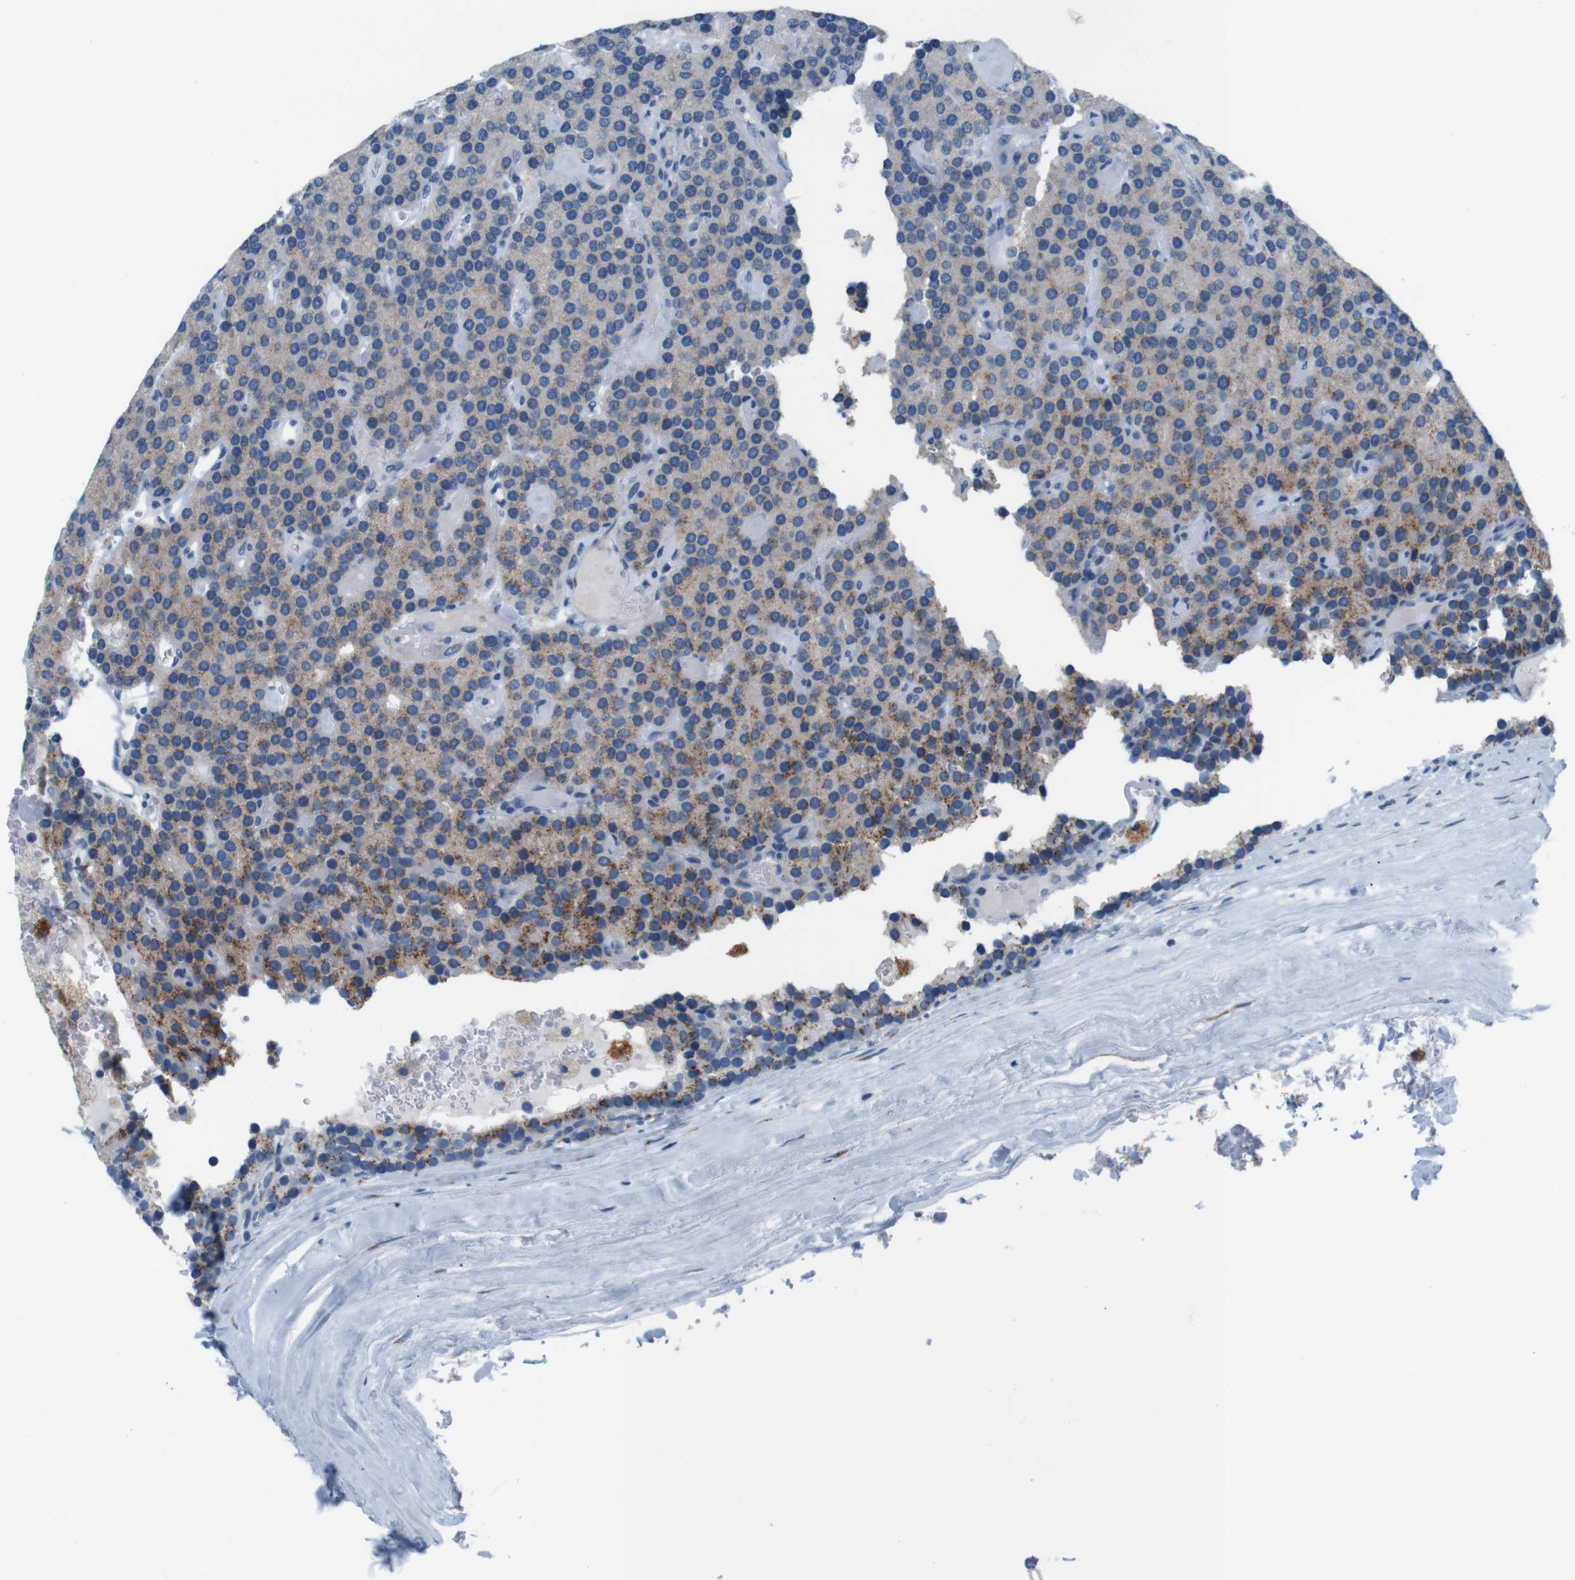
{"staining": {"intensity": "moderate", "quantity": ">75%", "location": "cytoplasmic/membranous"}, "tissue": "parathyroid gland", "cell_type": "Glandular cells", "image_type": "normal", "snomed": [{"axis": "morphology", "description": "Normal tissue, NOS"}, {"axis": "morphology", "description": "Adenoma, NOS"}, {"axis": "topography", "description": "Parathyroid gland"}], "caption": "A micrograph of human parathyroid gland stained for a protein exhibits moderate cytoplasmic/membranous brown staining in glandular cells.", "gene": "GOLGA2", "patient": {"sex": "female", "age": 86}}